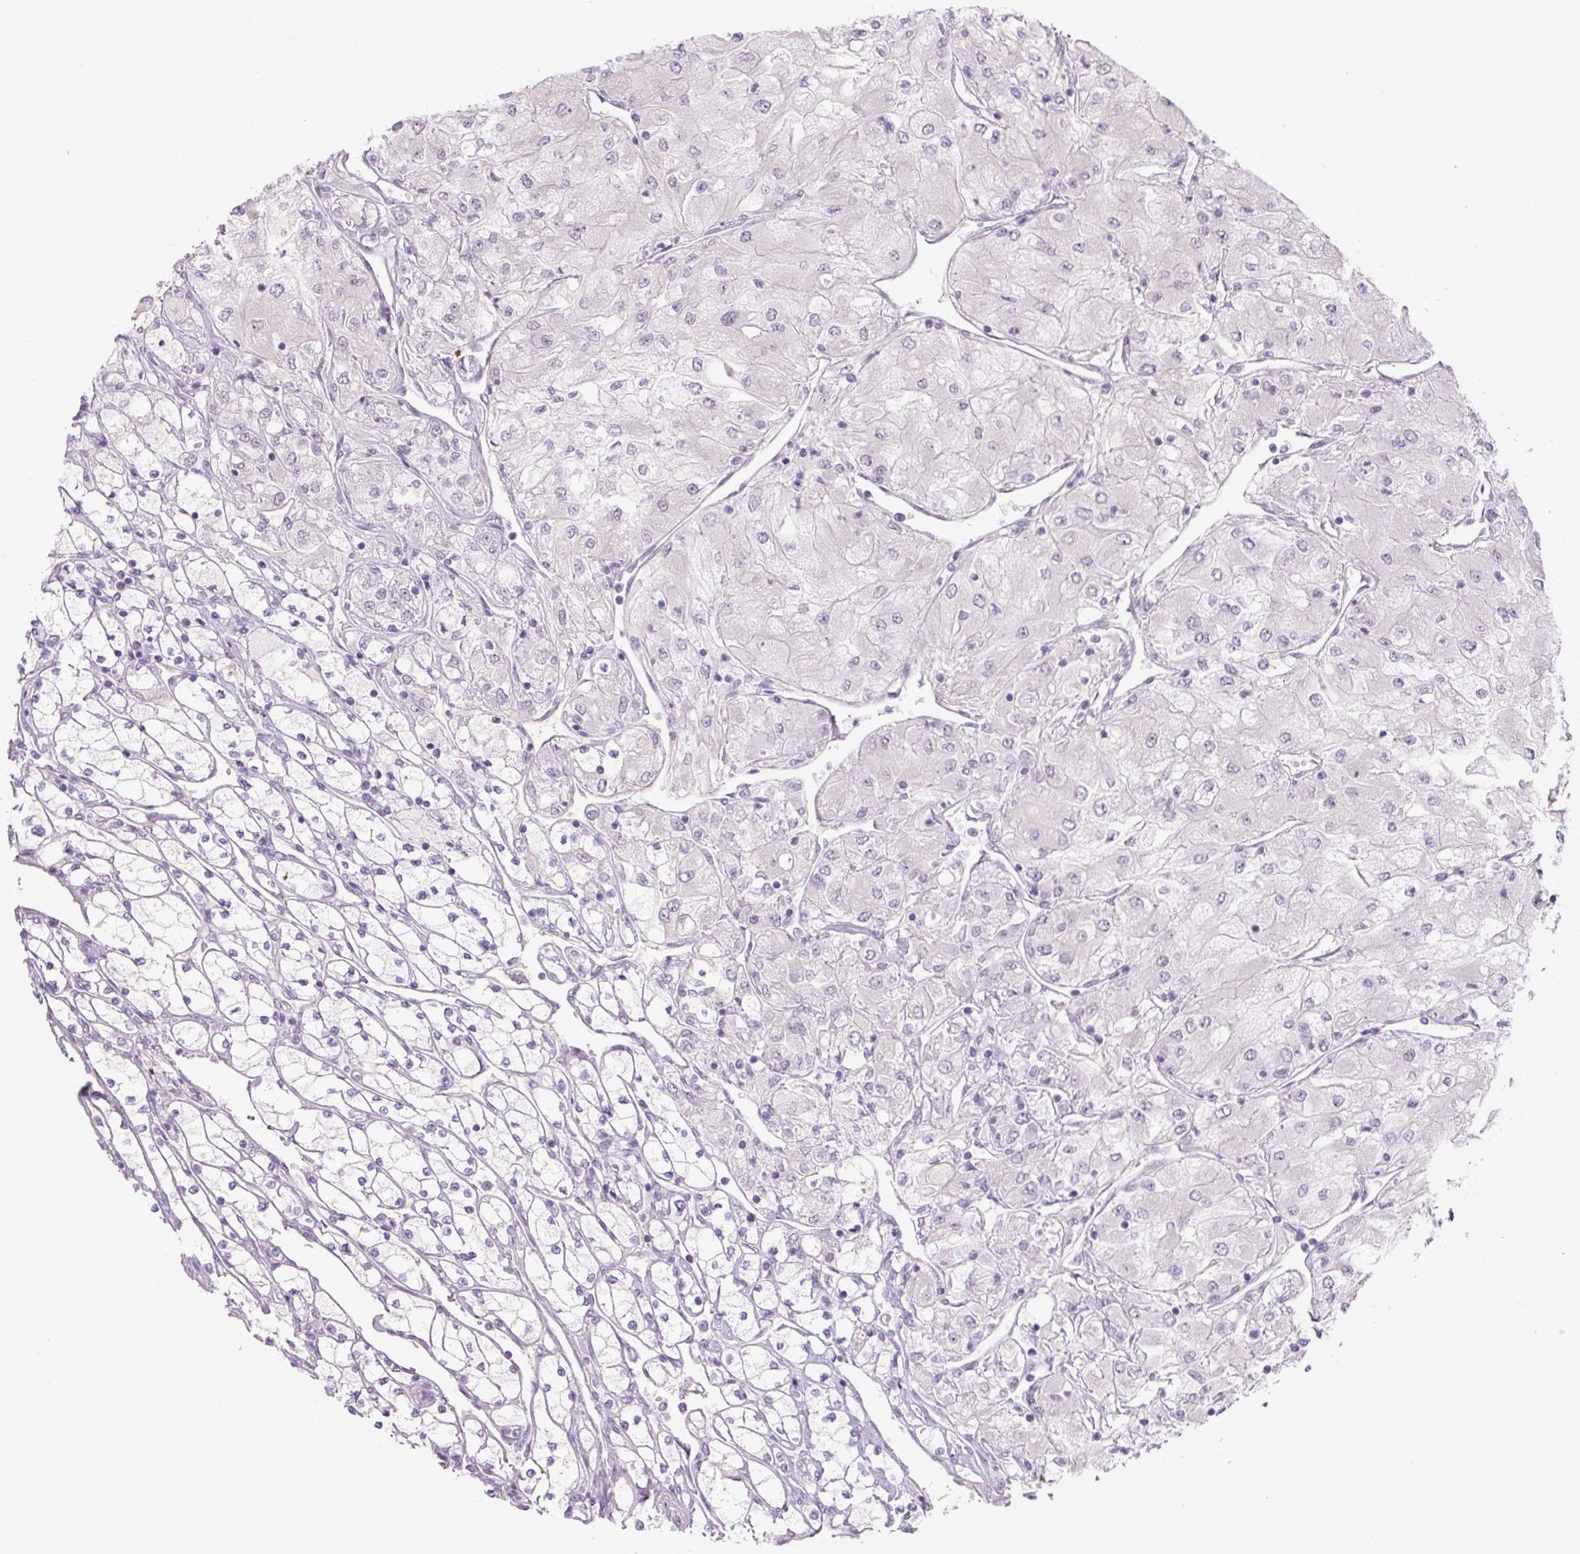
{"staining": {"intensity": "negative", "quantity": "none", "location": "none"}, "tissue": "renal cancer", "cell_type": "Tumor cells", "image_type": "cancer", "snomed": [{"axis": "morphology", "description": "Adenocarcinoma, NOS"}, {"axis": "topography", "description": "Kidney"}], "caption": "Tumor cells show no significant staining in renal cancer. (Stains: DAB (3,3'-diaminobenzidine) immunohistochemistry with hematoxylin counter stain, Microscopy: brightfield microscopy at high magnification).", "gene": "PRM1", "patient": {"sex": "male", "age": 80}}